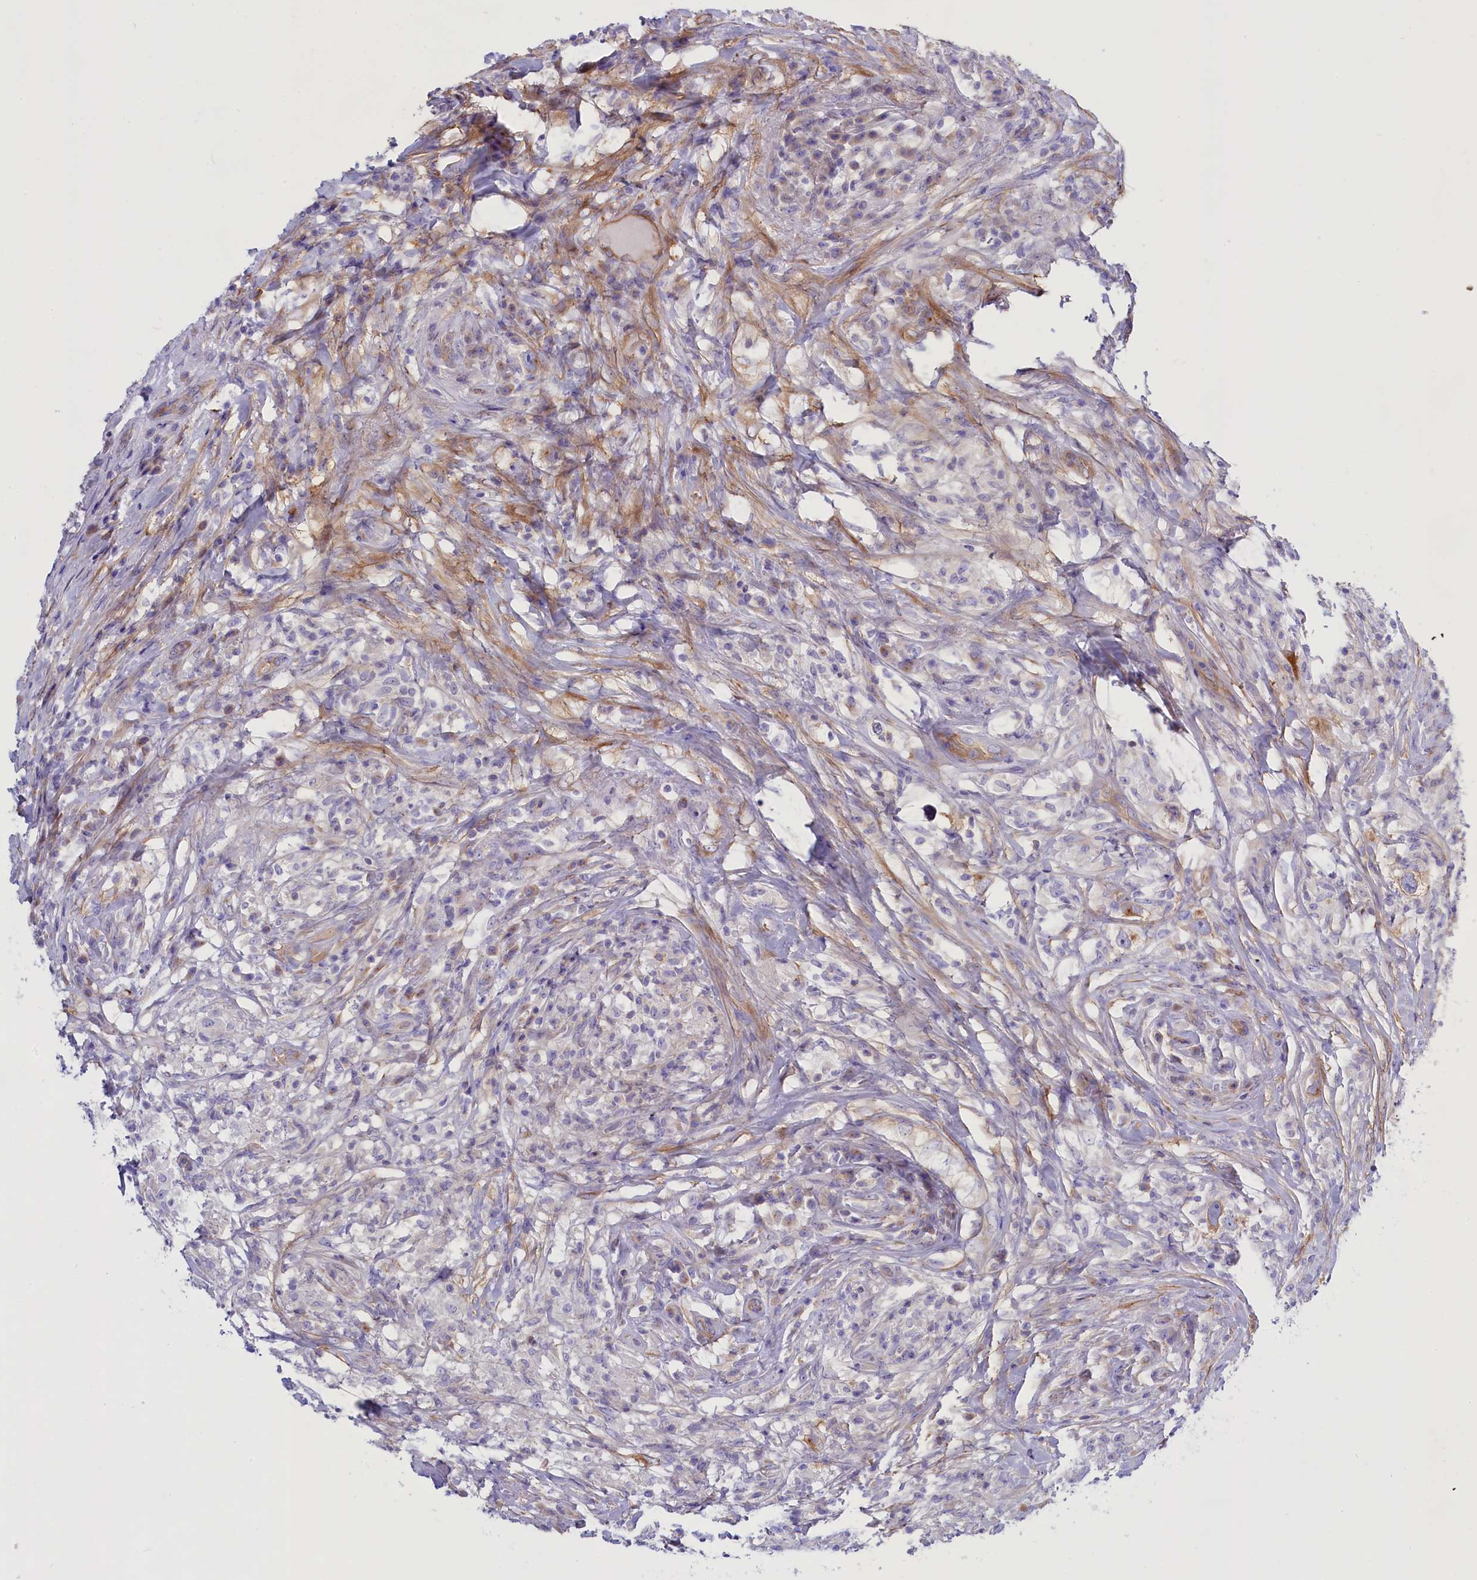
{"staining": {"intensity": "moderate", "quantity": "<25%", "location": "cytoplasmic/membranous"}, "tissue": "testis cancer", "cell_type": "Tumor cells", "image_type": "cancer", "snomed": [{"axis": "morphology", "description": "Seminoma, NOS"}, {"axis": "topography", "description": "Testis"}], "caption": "This micrograph shows immunohistochemistry (IHC) staining of testis cancer, with low moderate cytoplasmic/membranous staining in about <25% of tumor cells.", "gene": "PPP1R13L", "patient": {"sex": "male", "age": 49}}